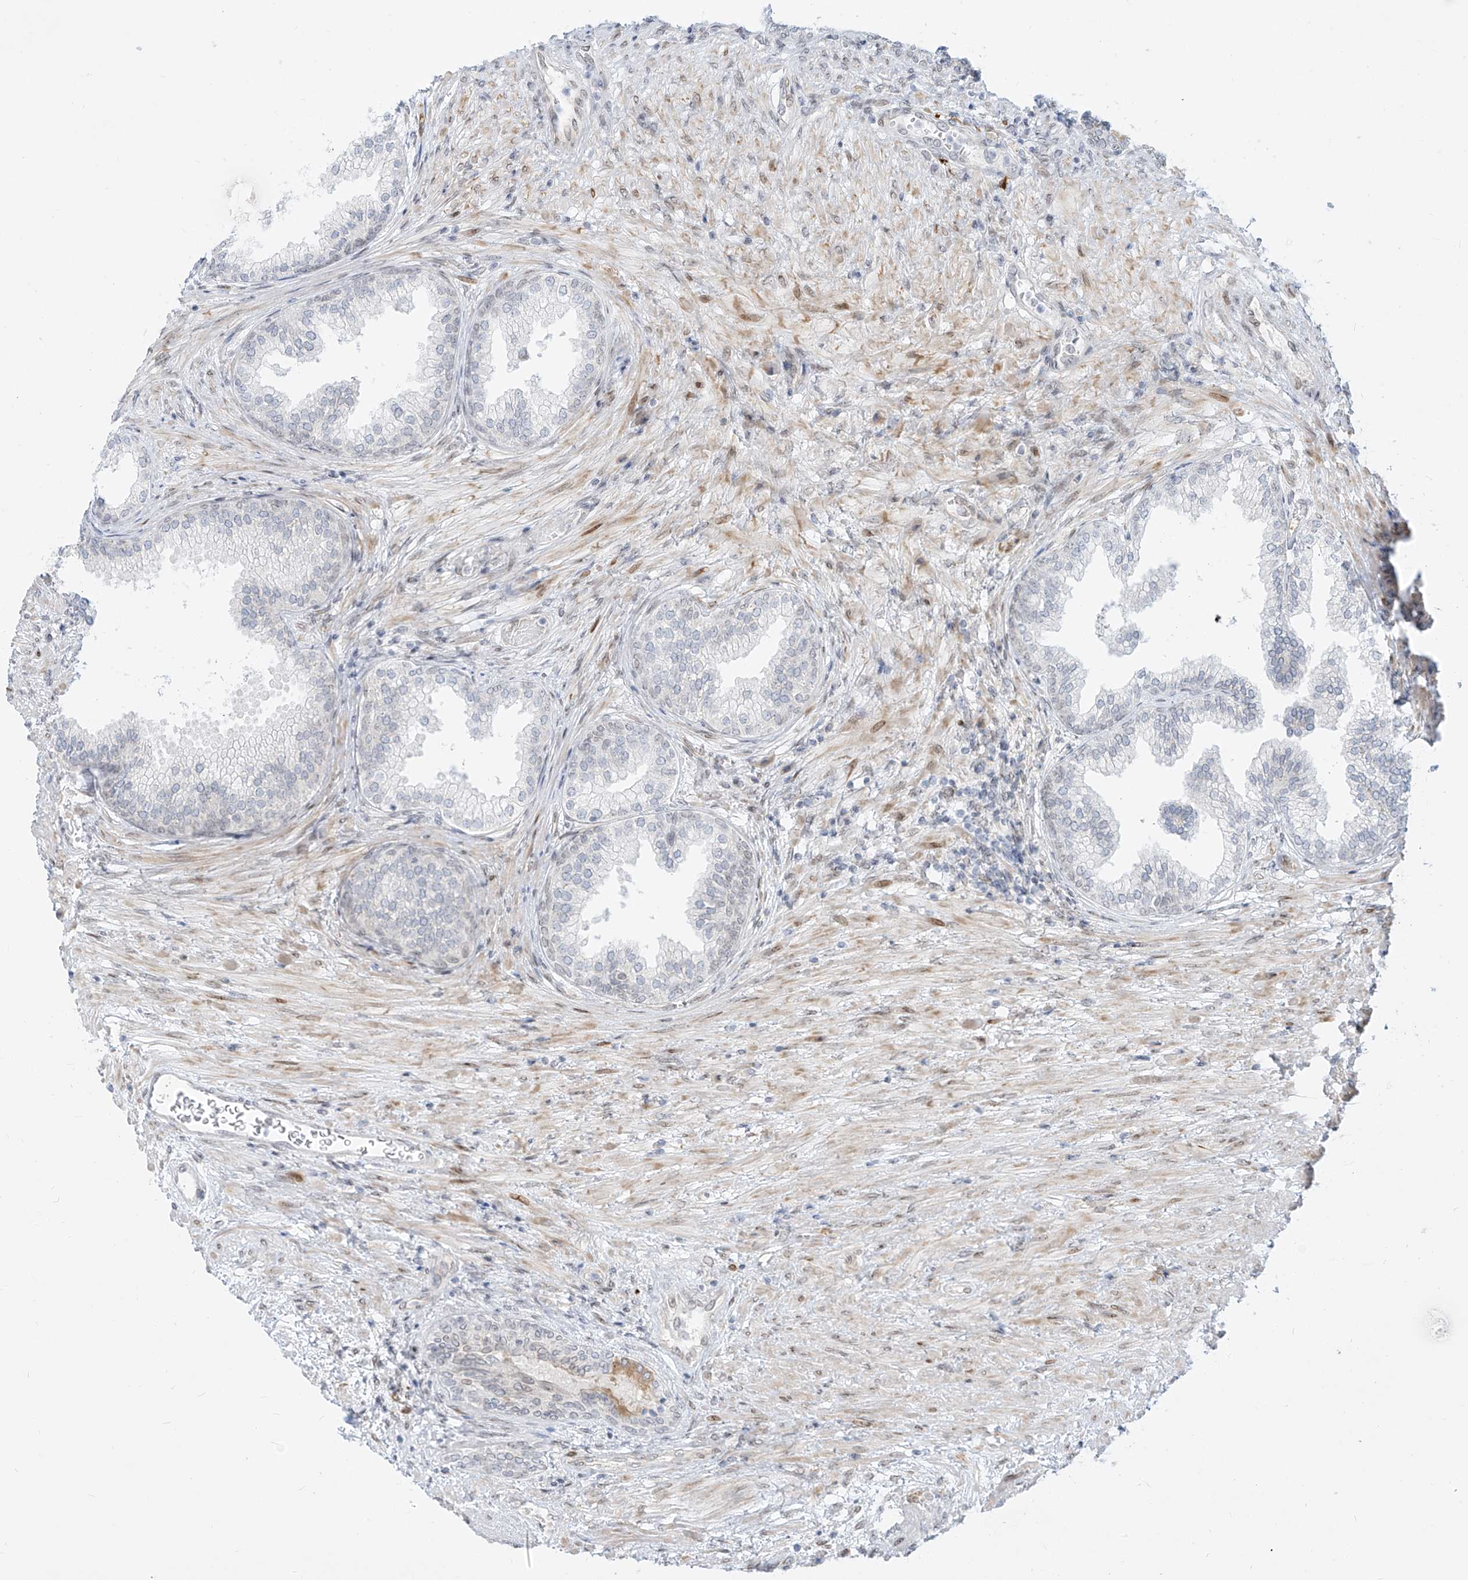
{"staining": {"intensity": "moderate", "quantity": "<25%", "location": "cytoplasmic/membranous"}, "tissue": "prostate", "cell_type": "Glandular cells", "image_type": "normal", "snomed": [{"axis": "morphology", "description": "Normal tissue, NOS"}, {"axis": "topography", "description": "Prostate"}], "caption": "Protein analysis of unremarkable prostate shows moderate cytoplasmic/membranous positivity in about <25% of glandular cells.", "gene": "NHSL1", "patient": {"sex": "male", "age": 76}}